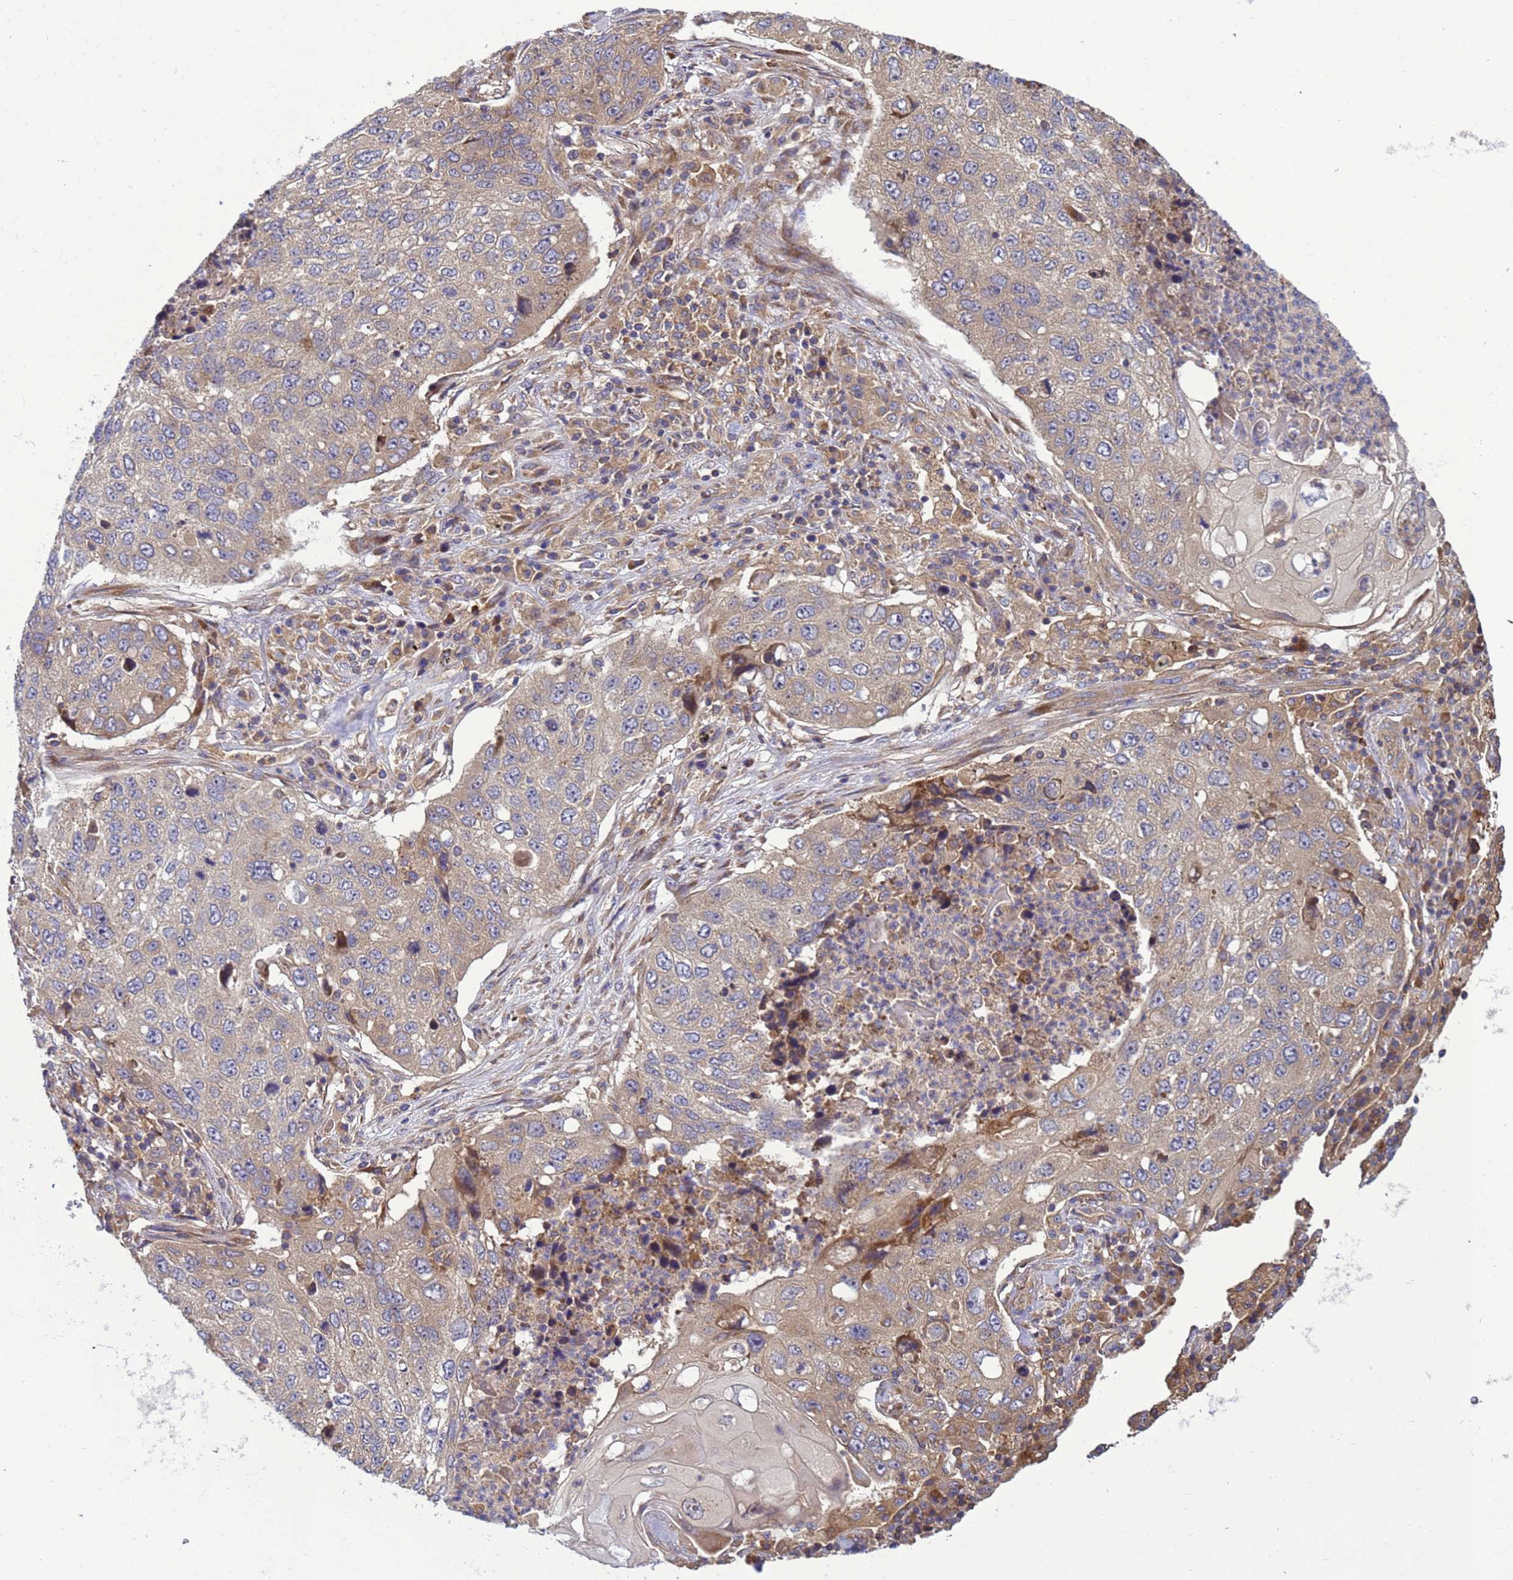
{"staining": {"intensity": "weak", "quantity": "25%-75%", "location": "cytoplasmic/membranous"}, "tissue": "lung cancer", "cell_type": "Tumor cells", "image_type": "cancer", "snomed": [{"axis": "morphology", "description": "Squamous cell carcinoma, NOS"}, {"axis": "topography", "description": "Lung"}], "caption": "The immunohistochemical stain labels weak cytoplasmic/membranous staining in tumor cells of lung cancer tissue.", "gene": "BECN1", "patient": {"sex": "female", "age": 63}}